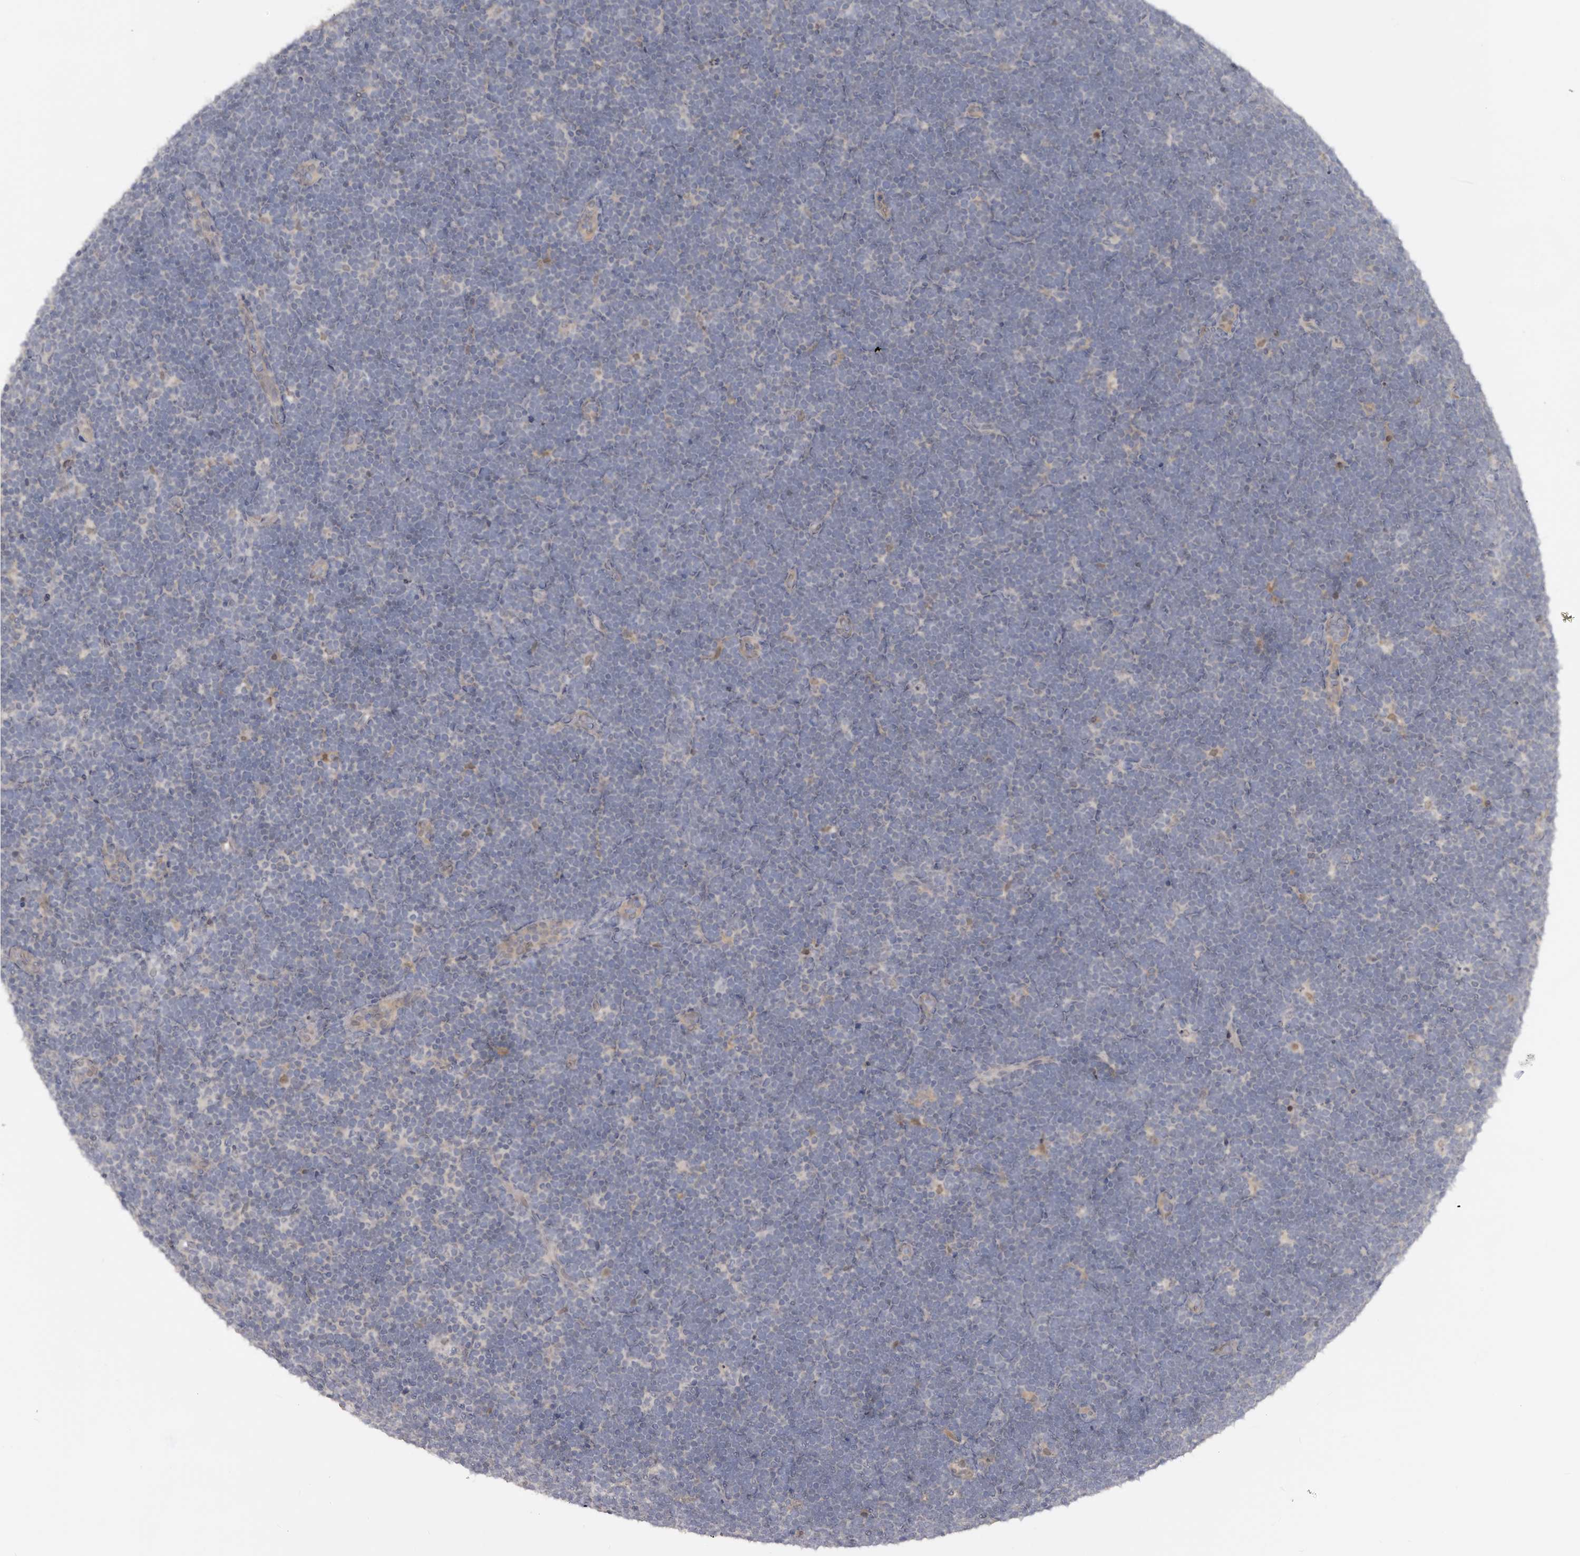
{"staining": {"intensity": "negative", "quantity": "none", "location": "none"}, "tissue": "lymphoma", "cell_type": "Tumor cells", "image_type": "cancer", "snomed": [{"axis": "morphology", "description": "Malignant lymphoma, non-Hodgkin's type, High grade"}, {"axis": "topography", "description": "Lymph node"}], "caption": "Immunohistochemistry of lymphoma reveals no positivity in tumor cells. (DAB immunohistochemistry (IHC) visualized using brightfield microscopy, high magnification).", "gene": "RBKS", "patient": {"sex": "male", "age": 13}}